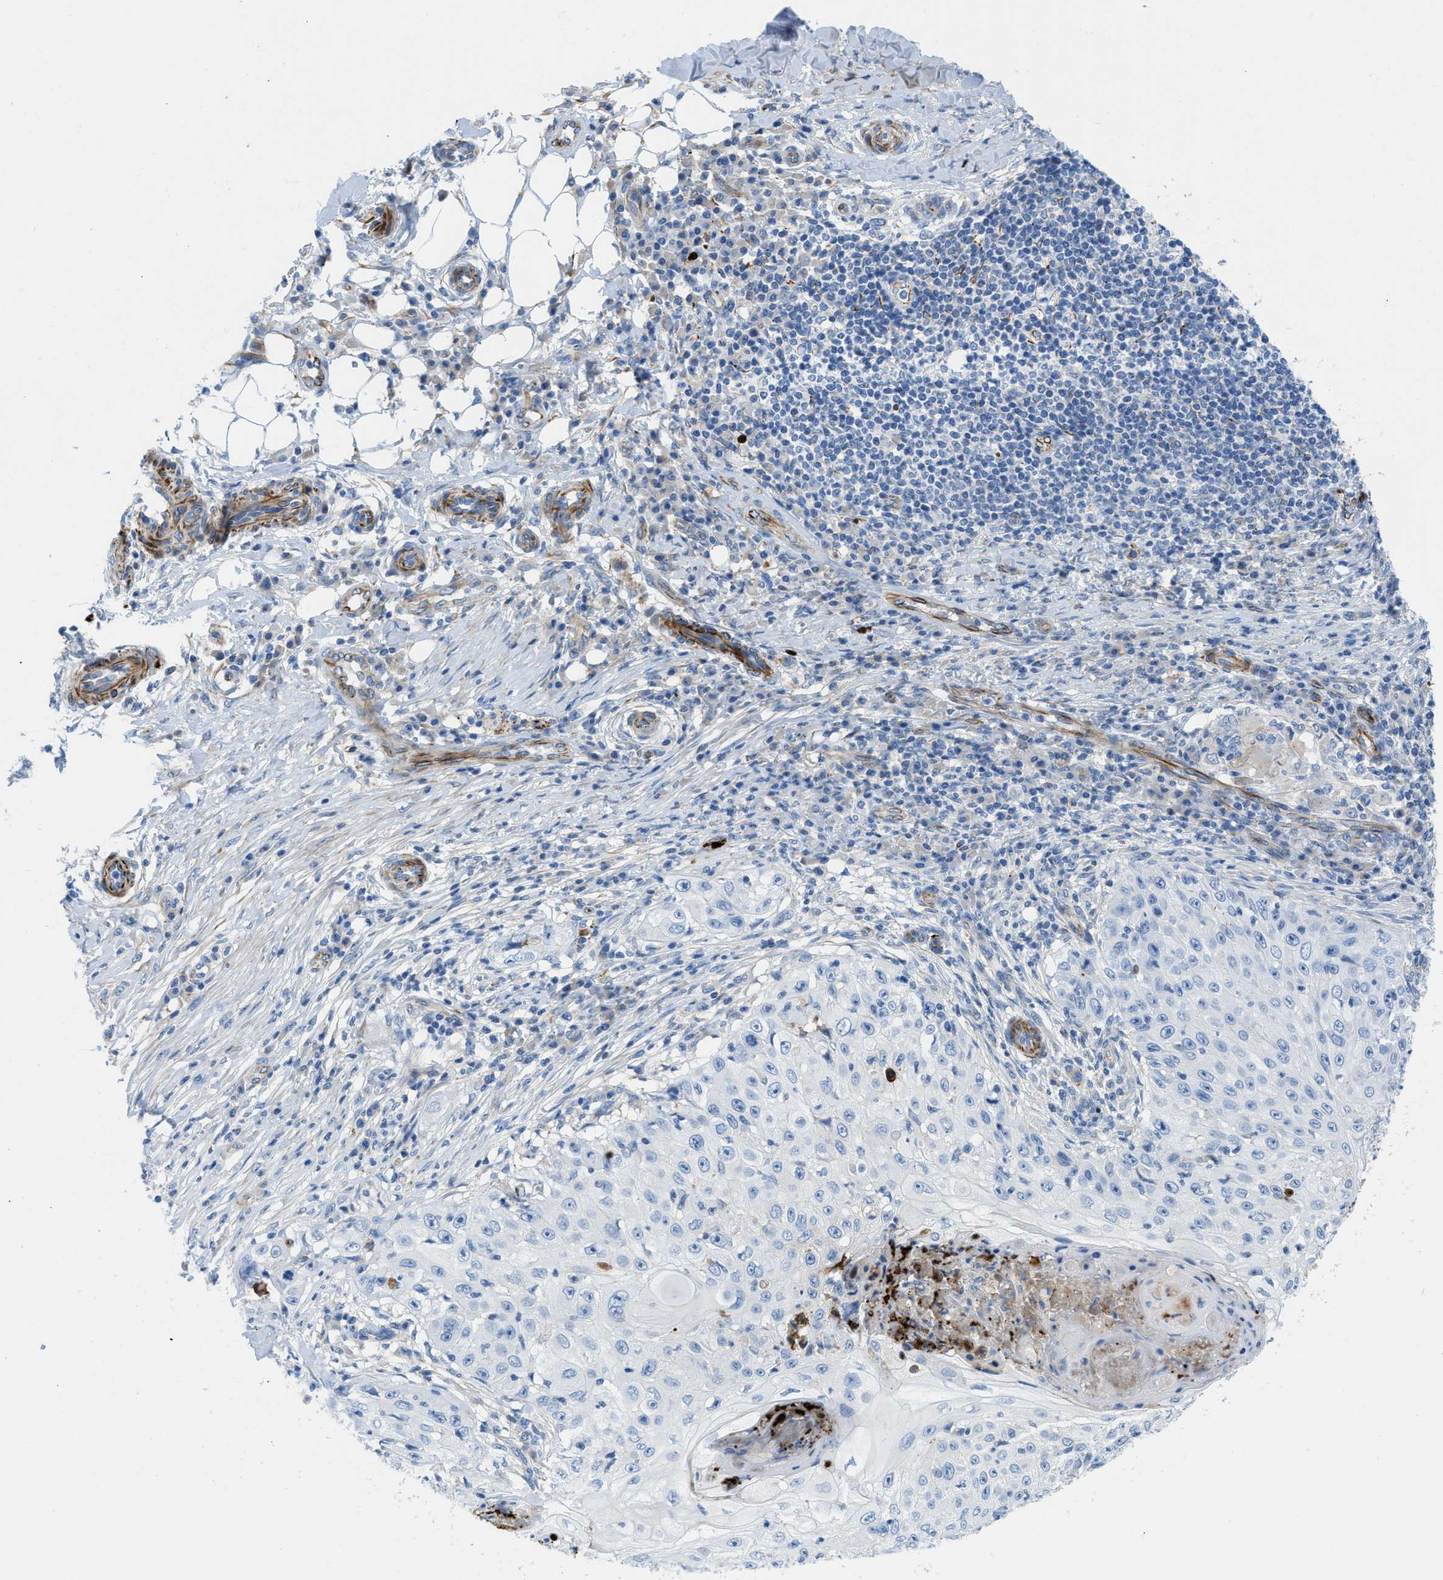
{"staining": {"intensity": "negative", "quantity": "none", "location": "none"}, "tissue": "skin cancer", "cell_type": "Tumor cells", "image_type": "cancer", "snomed": [{"axis": "morphology", "description": "Squamous cell carcinoma, NOS"}, {"axis": "topography", "description": "Skin"}], "caption": "The IHC image has no significant expression in tumor cells of skin cancer tissue.", "gene": "XCR1", "patient": {"sex": "male", "age": 86}}